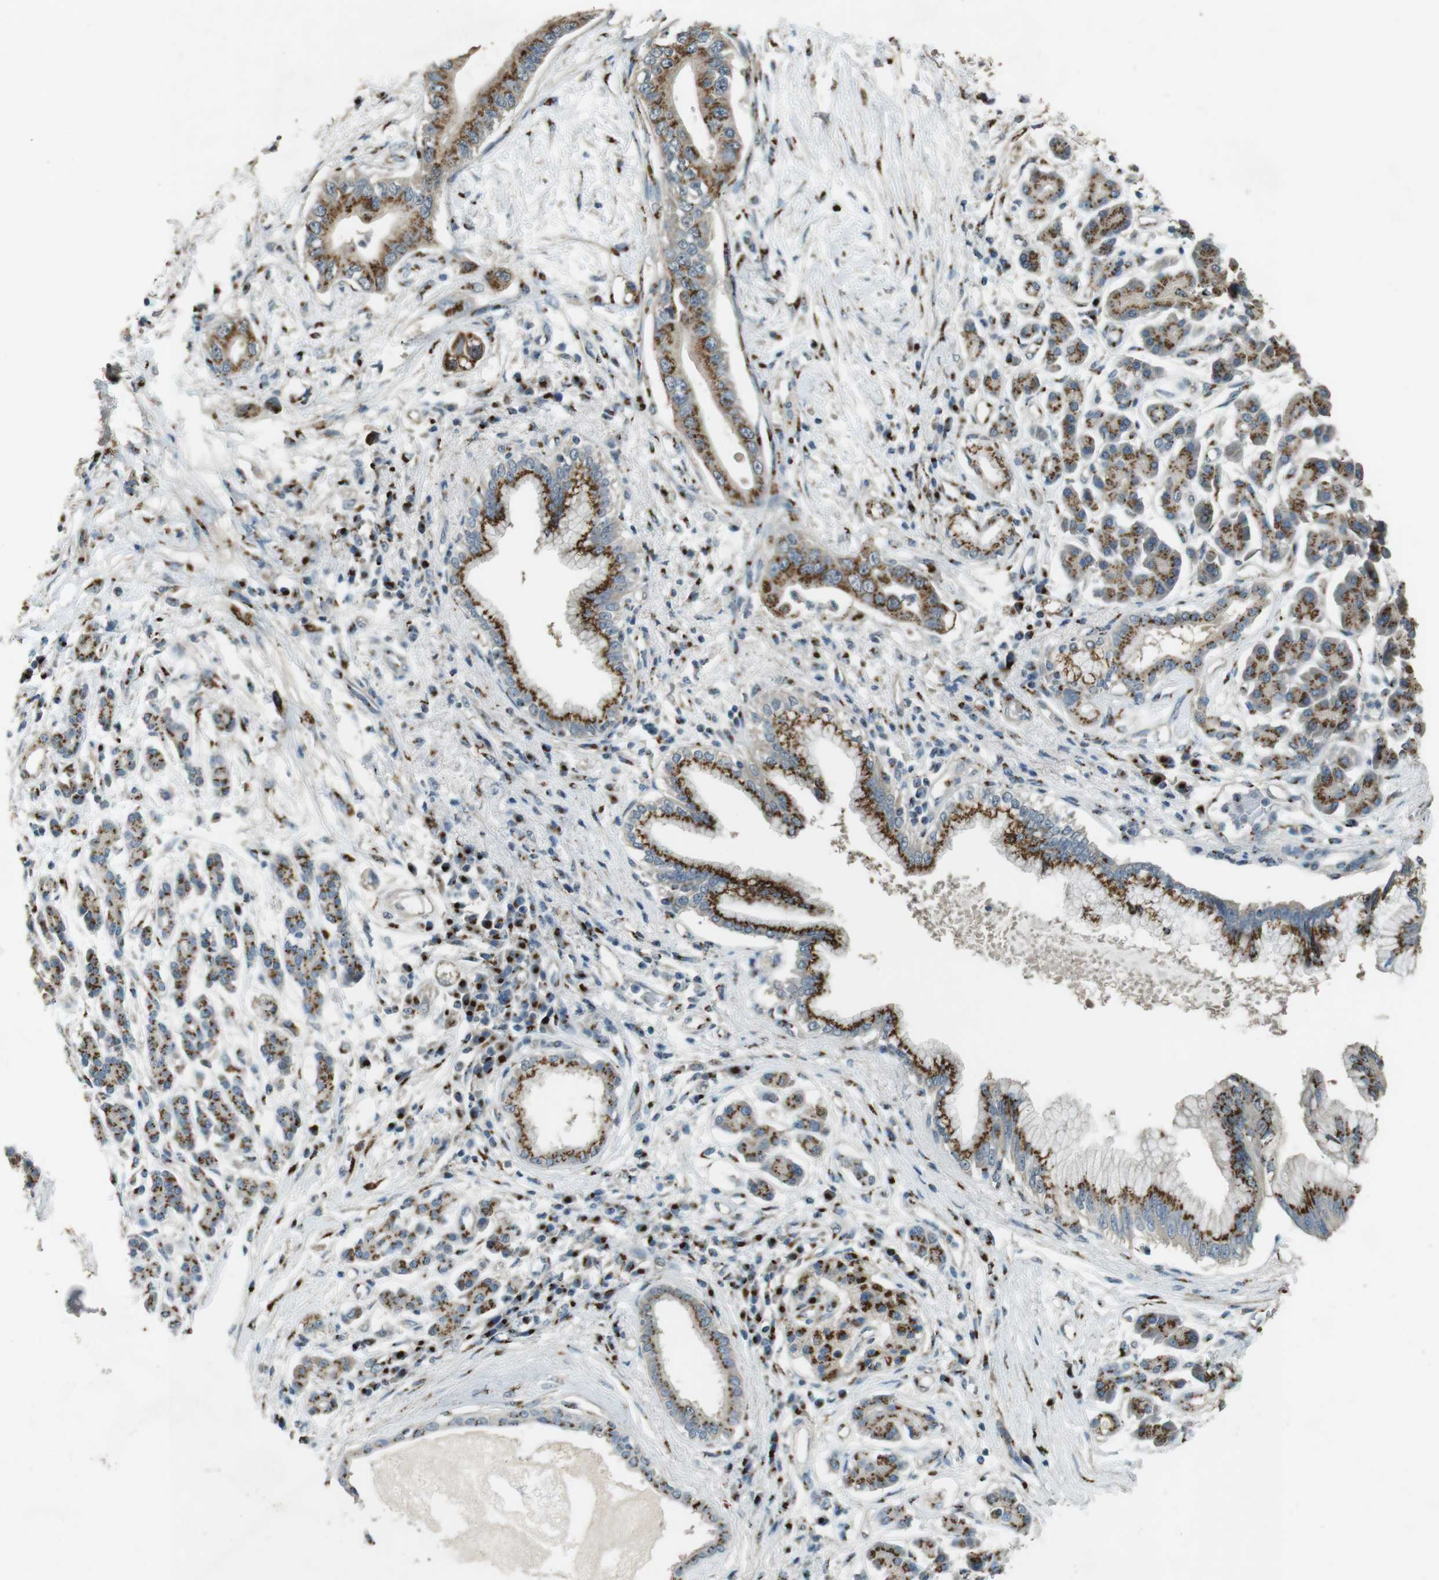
{"staining": {"intensity": "strong", "quantity": ">75%", "location": "cytoplasmic/membranous"}, "tissue": "pancreatic cancer", "cell_type": "Tumor cells", "image_type": "cancer", "snomed": [{"axis": "morphology", "description": "Adenocarcinoma, NOS"}, {"axis": "topography", "description": "Pancreas"}], "caption": "Tumor cells exhibit high levels of strong cytoplasmic/membranous expression in about >75% of cells in human adenocarcinoma (pancreatic).", "gene": "TMEM115", "patient": {"sex": "male", "age": 77}}